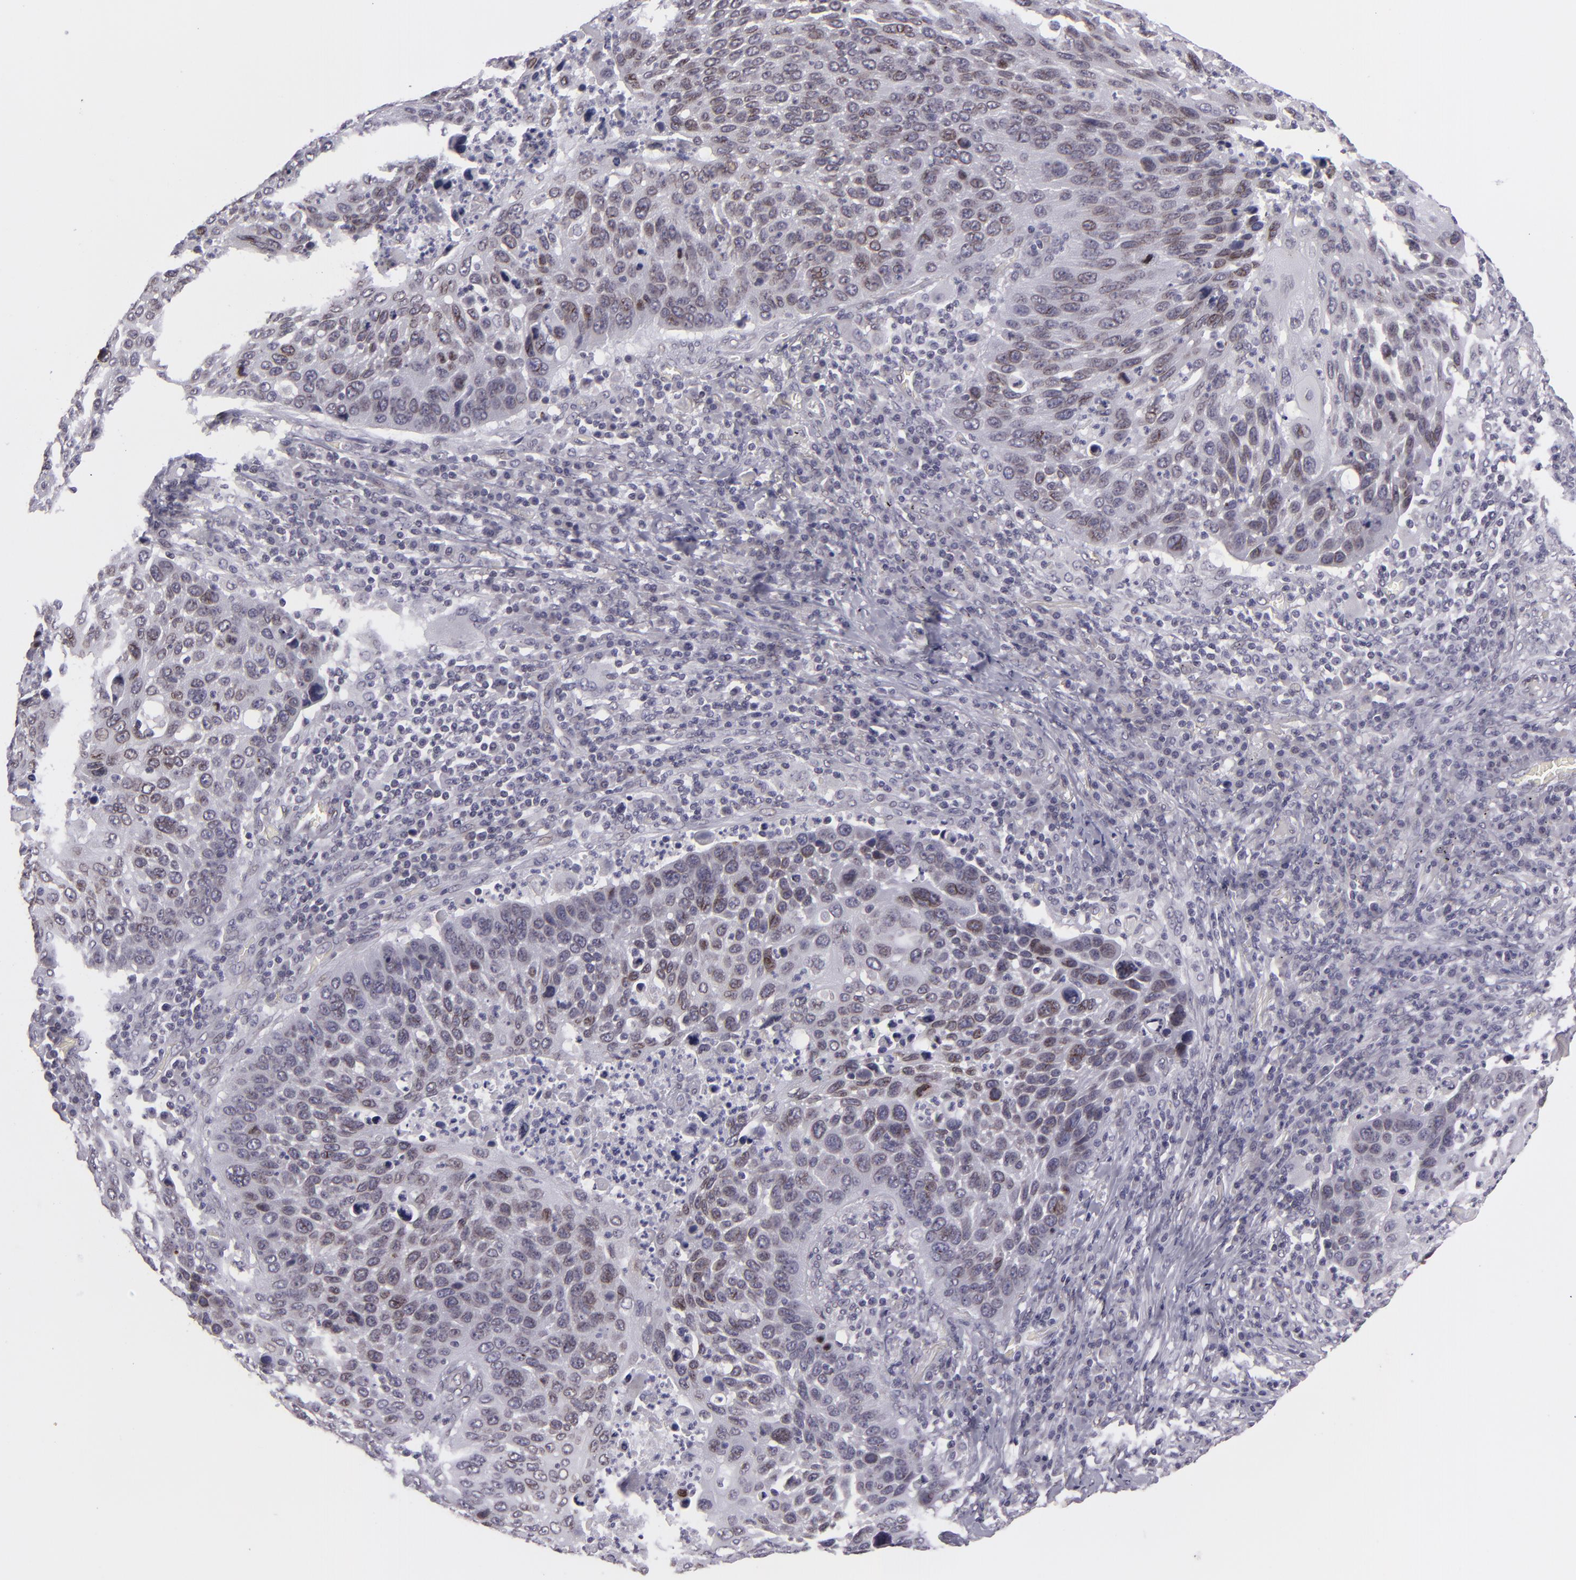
{"staining": {"intensity": "moderate", "quantity": "25%-75%", "location": "nuclear"}, "tissue": "lung cancer", "cell_type": "Tumor cells", "image_type": "cancer", "snomed": [{"axis": "morphology", "description": "Squamous cell carcinoma, NOS"}, {"axis": "topography", "description": "Lung"}], "caption": "Moderate nuclear staining is seen in approximately 25%-75% of tumor cells in lung cancer. (DAB (3,3'-diaminobenzidine) = brown stain, brightfield microscopy at high magnification).", "gene": "EMD", "patient": {"sex": "male", "age": 68}}